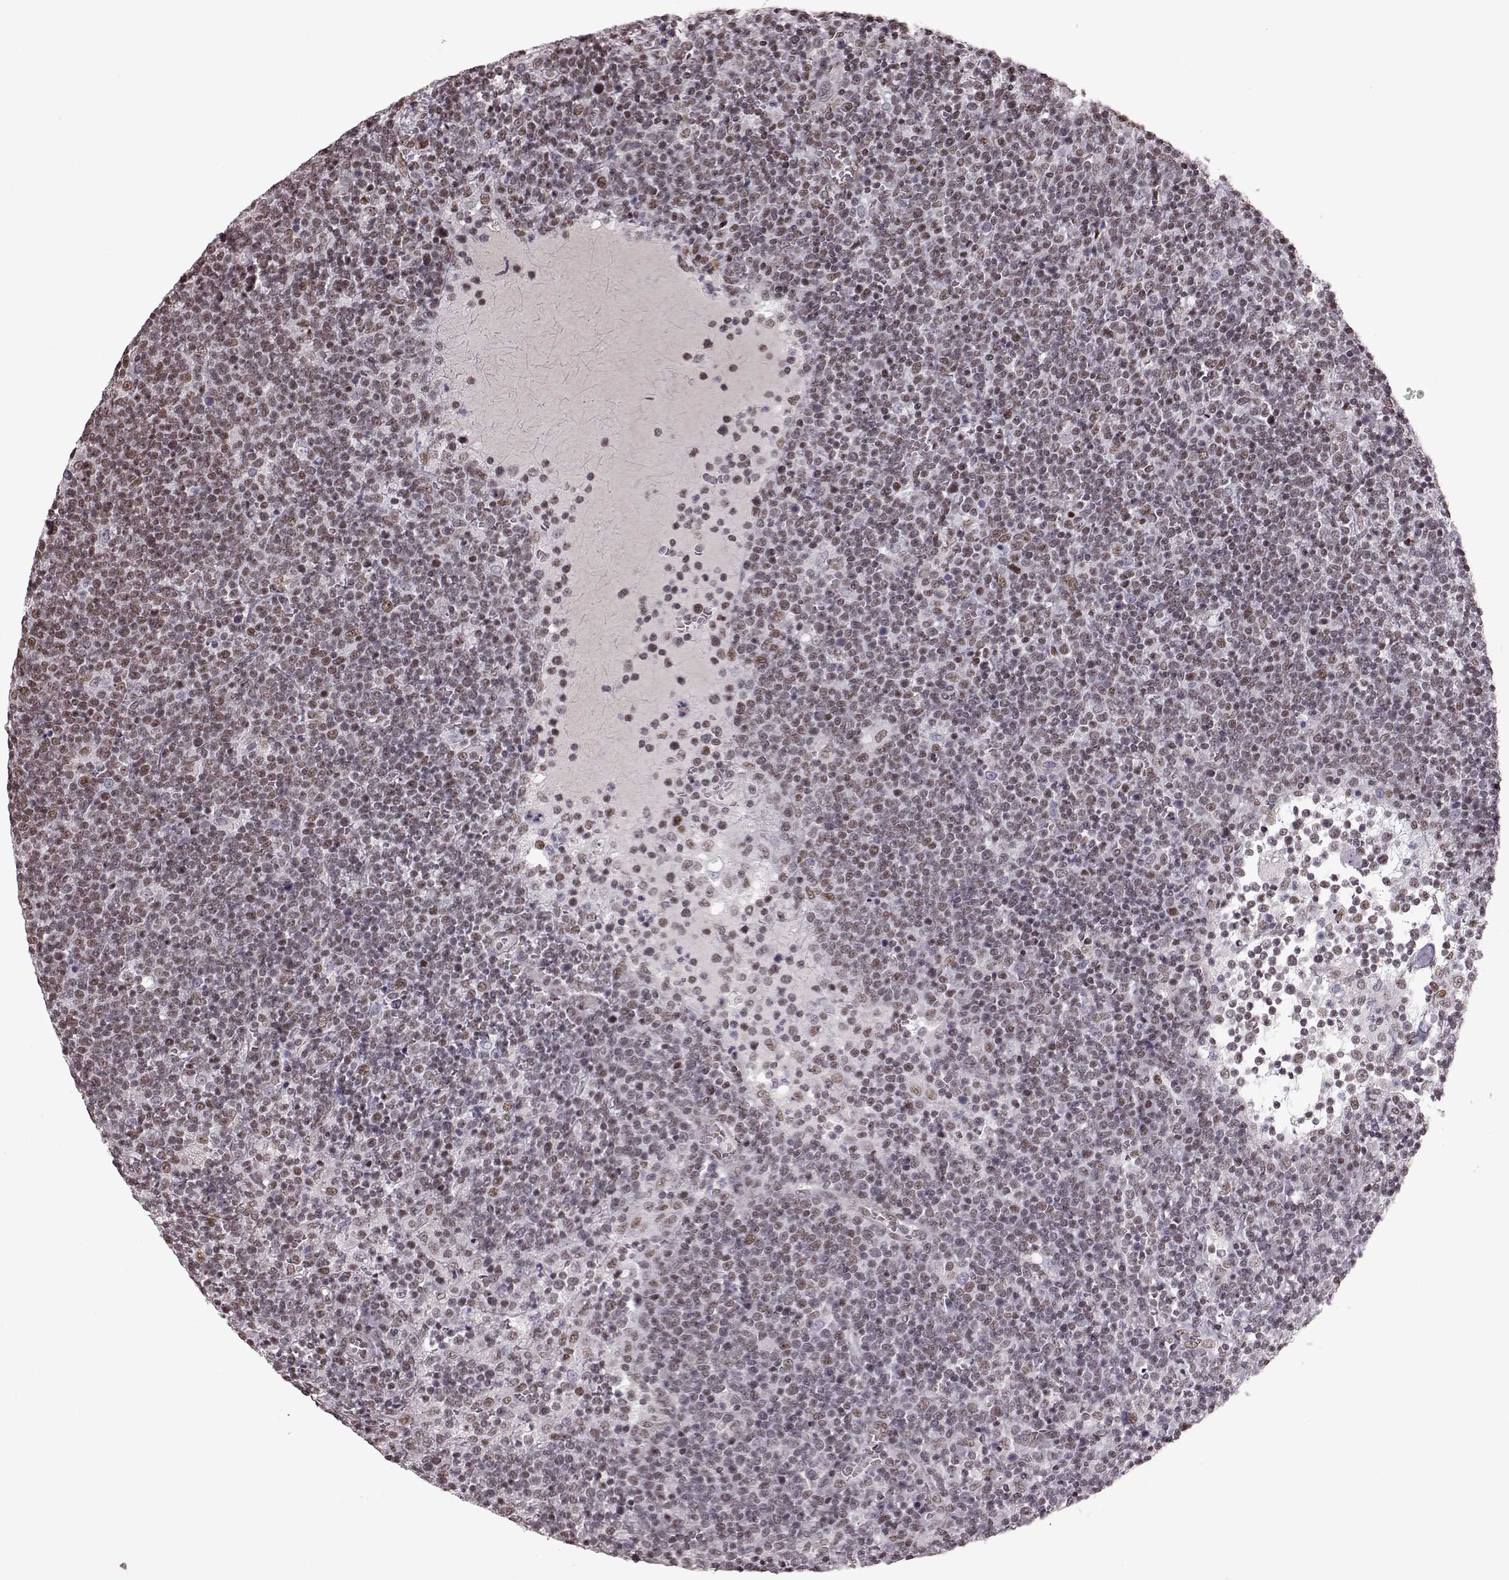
{"staining": {"intensity": "weak", "quantity": ">75%", "location": "nuclear"}, "tissue": "lymphoma", "cell_type": "Tumor cells", "image_type": "cancer", "snomed": [{"axis": "morphology", "description": "Malignant lymphoma, non-Hodgkin's type, High grade"}, {"axis": "topography", "description": "Lymph node"}], "caption": "Immunohistochemistry (IHC) (DAB) staining of human high-grade malignant lymphoma, non-Hodgkin's type exhibits weak nuclear protein staining in about >75% of tumor cells. (IHC, brightfield microscopy, high magnification).", "gene": "NR2C1", "patient": {"sex": "male", "age": 61}}